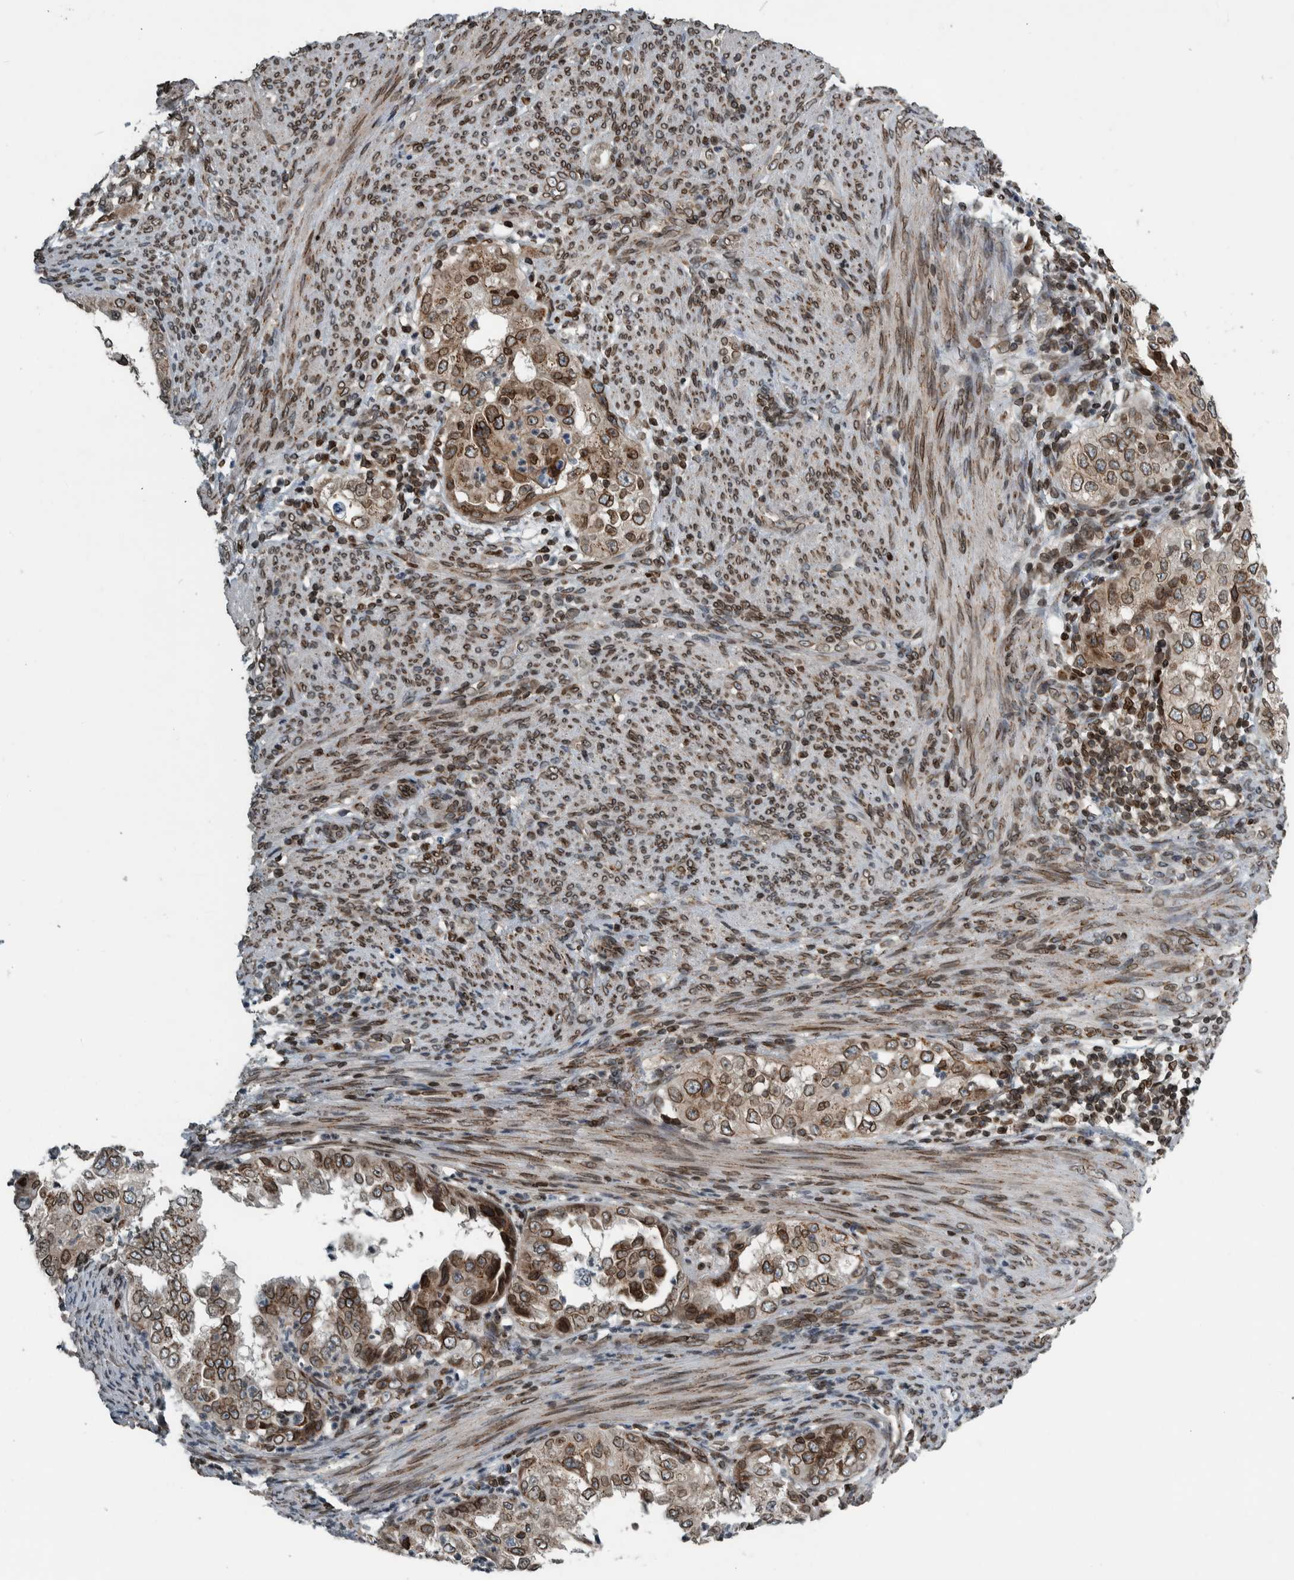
{"staining": {"intensity": "moderate", "quantity": ">75%", "location": "cytoplasmic/membranous,nuclear"}, "tissue": "endometrial cancer", "cell_type": "Tumor cells", "image_type": "cancer", "snomed": [{"axis": "morphology", "description": "Adenocarcinoma, NOS"}, {"axis": "topography", "description": "Endometrium"}], "caption": "A histopathology image of human endometrial adenocarcinoma stained for a protein demonstrates moderate cytoplasmic/membranous and nuclear brown staining in tumor cells.", "gene": "FAM135B", "patient": {"sex": "female", "age": 85}}